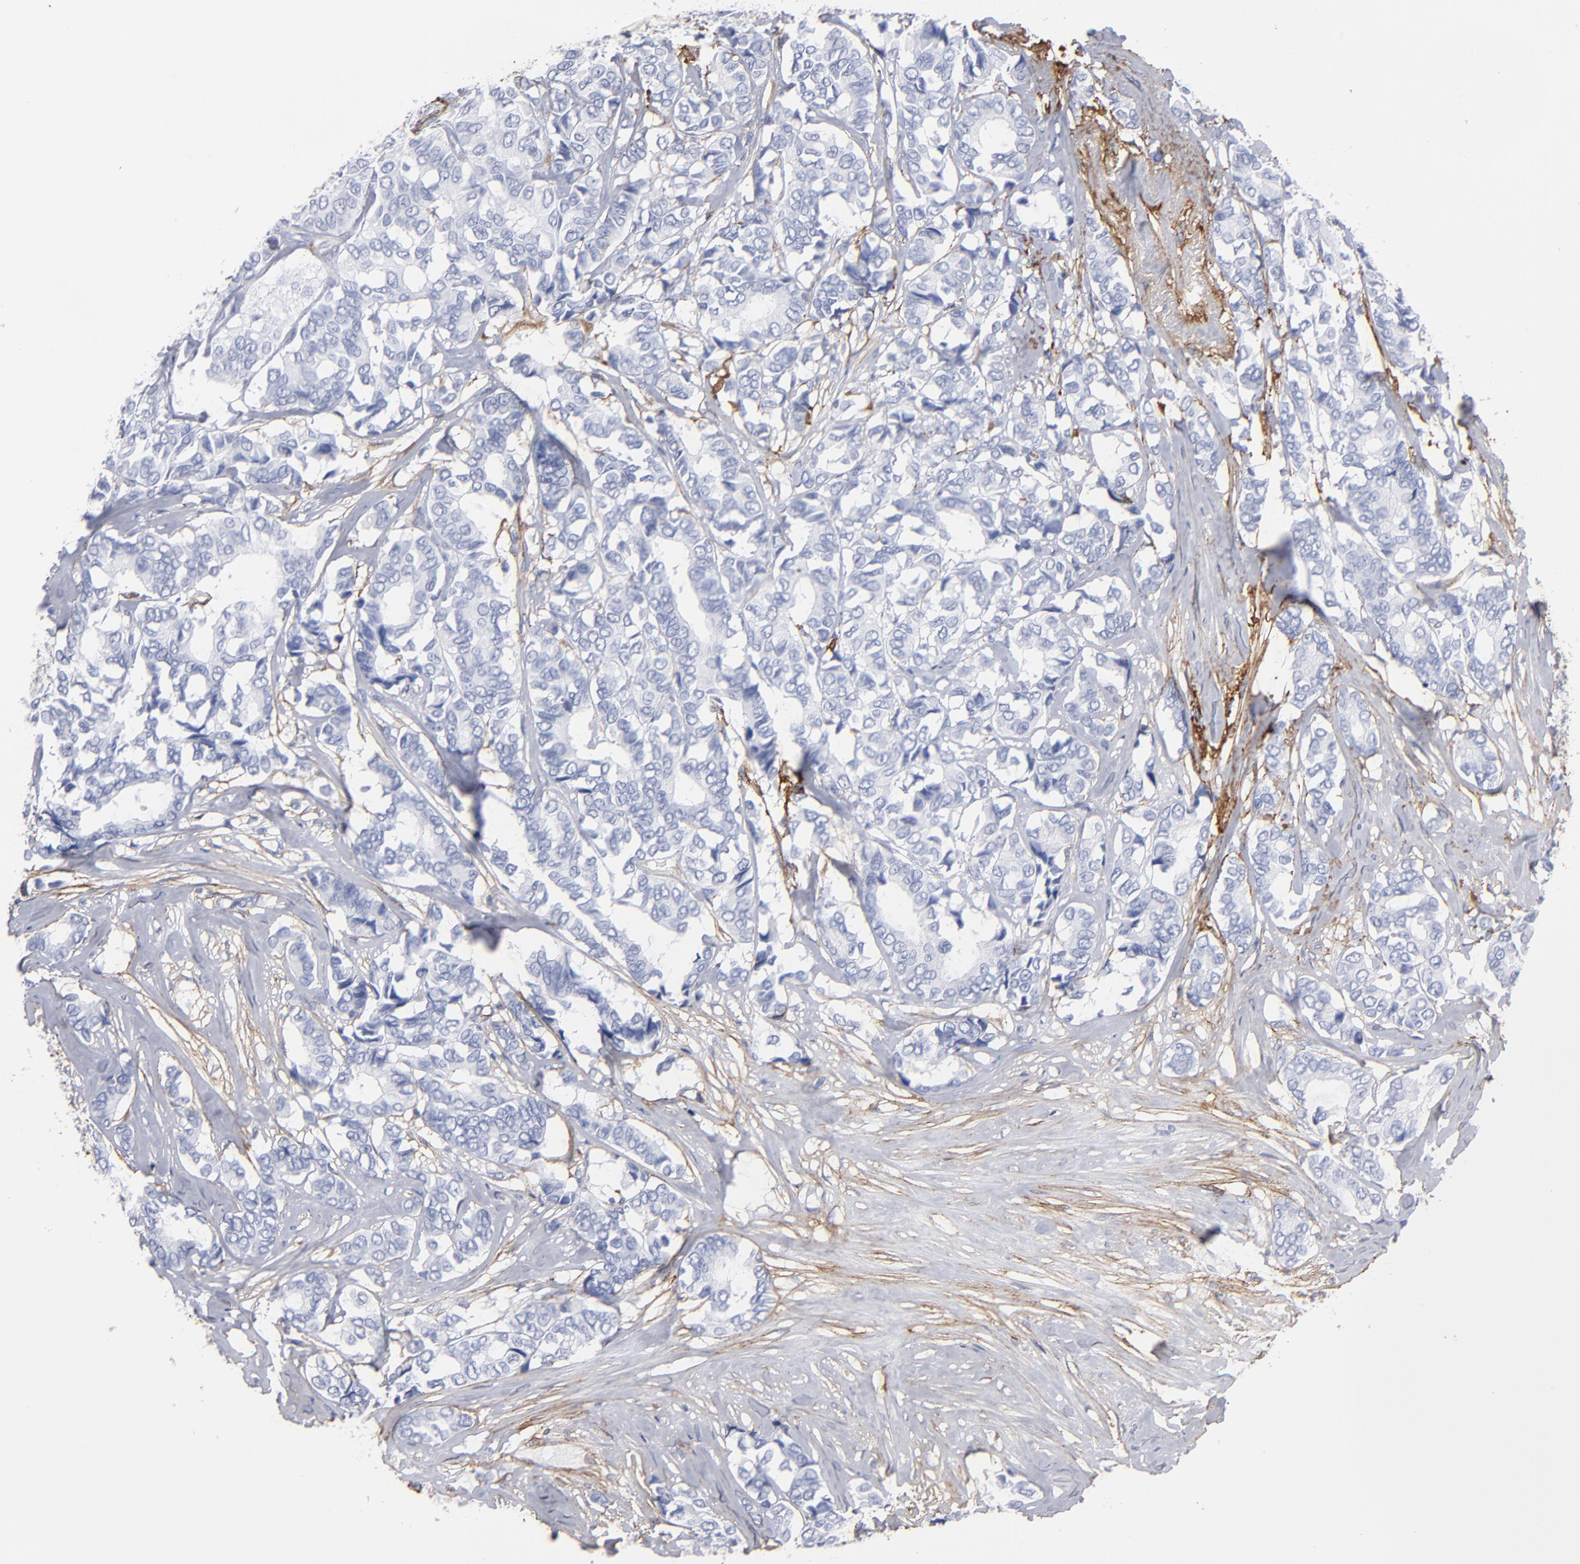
{"staining": {"intensity": "negative", "quantity": "none", "location": "none"}, "tissue": "breast cancer", "cell_type": "Tumor cells", "image_type": "cancer", "snomed": [{"axis": "morphology", "description": "Duct carcinoma"}, {"axis": "topography", "description": "Breast"}], "caption": "Immunohistochemistry photomicrograph of neoplastic tissue: breast cancer stained with DAB reveals no significant protein staining in tumor cells.", "gene": "EMILIN1", "patient": {"sex": "female", "age": 87}}